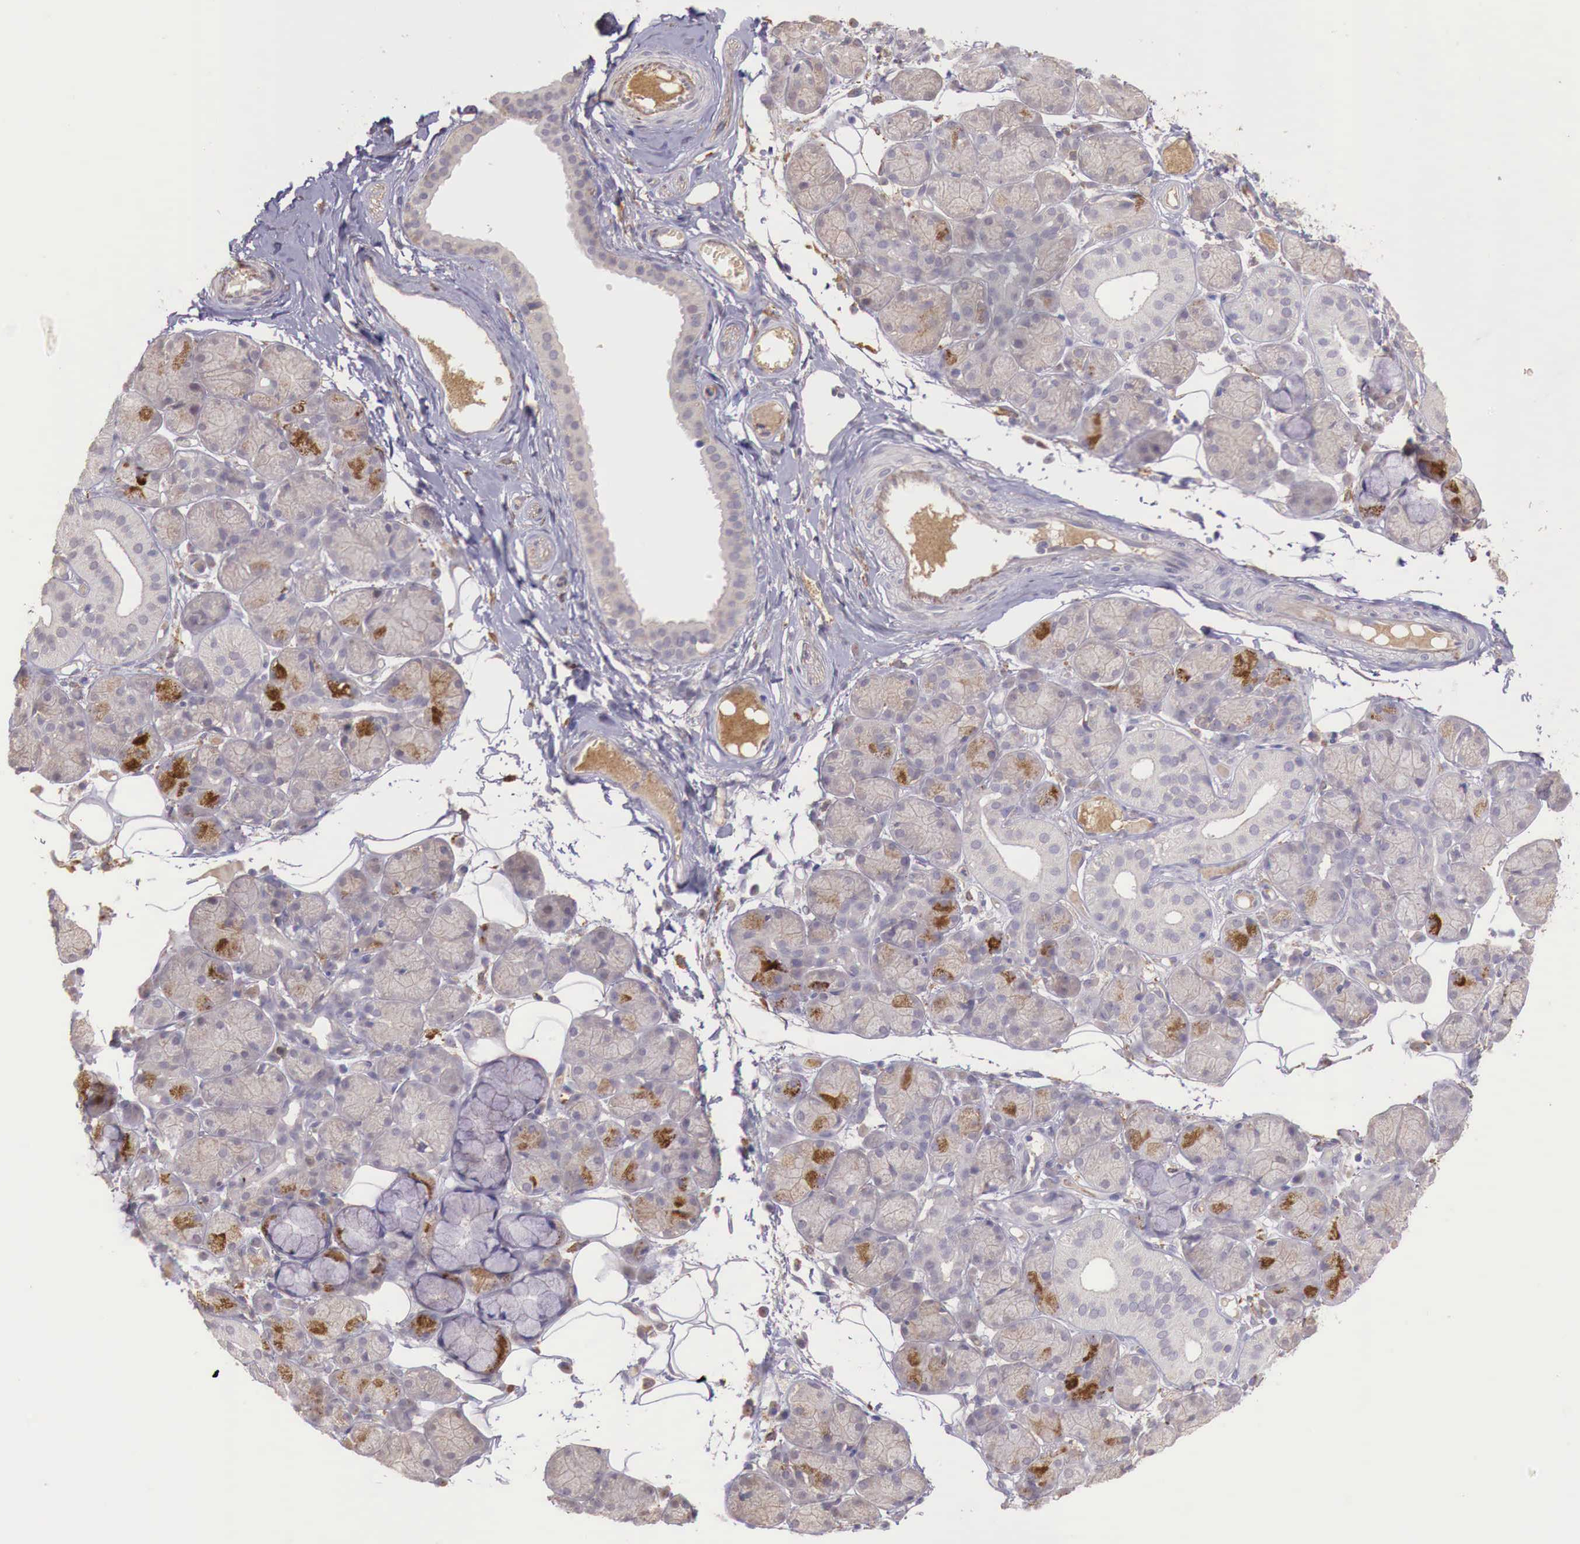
{"staining": {"intensity": "moderate", "quantity": "25%-75%", "location": "cytoplasmic/membranous"}, "tissue": "salivary gland", "cell_type": "Glandular cells", "image_type": "normal", "snomed": [{"axis": "morphology", "description": "Normal tissue, NOS"}, {"axis": "topography", "description": "Salivary gland"}], "caption": "This is an image of IHC staining of normal salivary gland, which shows moderate expression in the cytoplasmic/membranous of glandular cells.", "gene": "CHRDL1", "patient": {"sex": "male", "age": 54}}